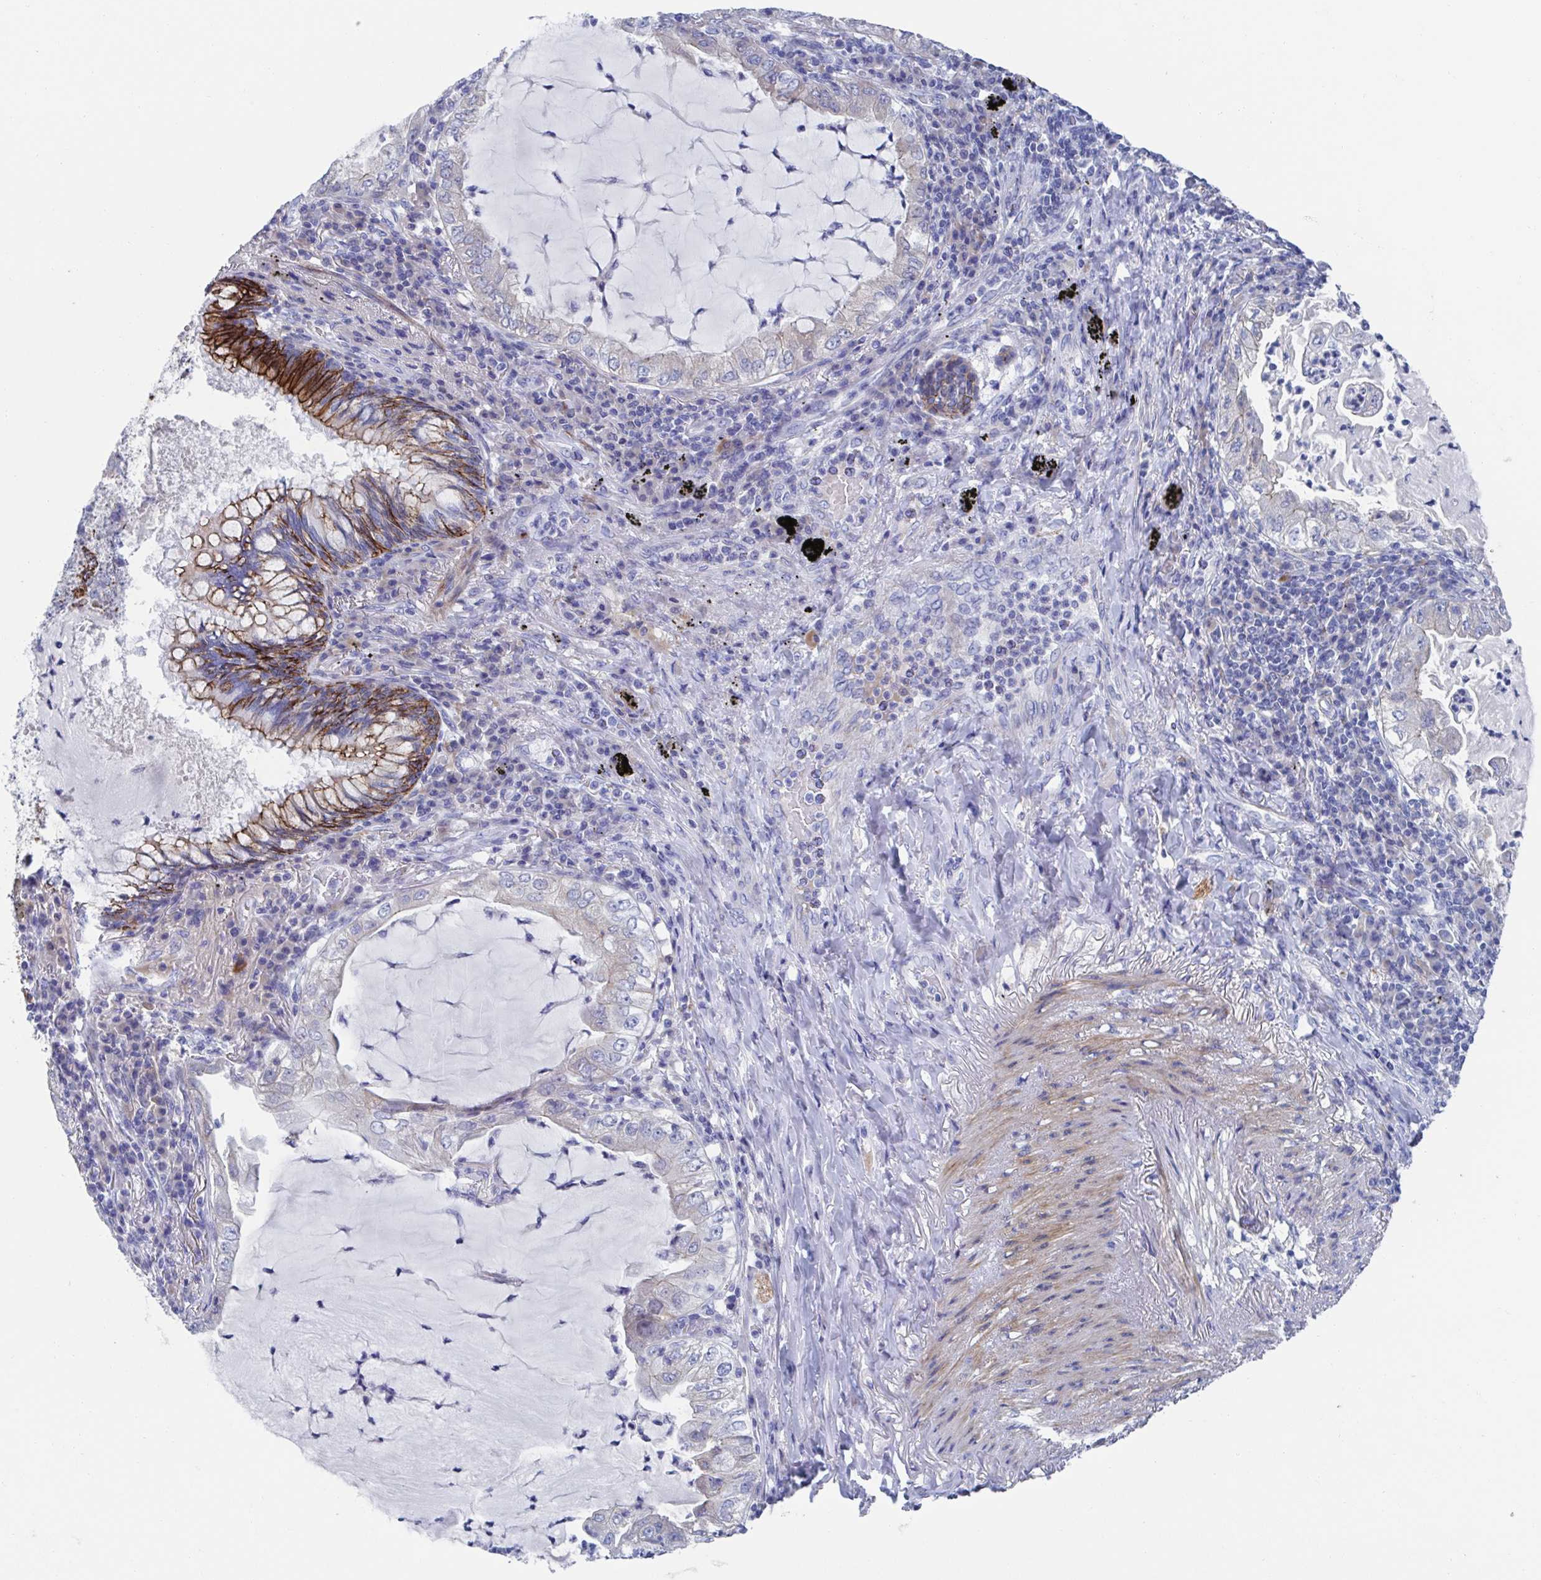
{"staining": {"intensity": "negative", "quantity": "none", "location": "none"}, "tissue": "lung cancer", "cell_type": "Tumor cells", "image_type": "cancer", "snomed": [{"axis": "morphology", "description": "Adenocarcinoma, NOS"}, {"axis": "topography", "description": "Lung"}], "caption": "High magnification brightfield microscopy of adenocarcinoma (lung) stained with DAB (brown) and counterstained with hematoxylin (blue): tumor cells show no significant staining. Brightfield microscopy of immunohistochemistry (IHC) stained with DAB (brown) and hematoxylin (blue), captured at high magnification.", "gene": "CDH2", "patient": {"sex": "female", "age": 73}}